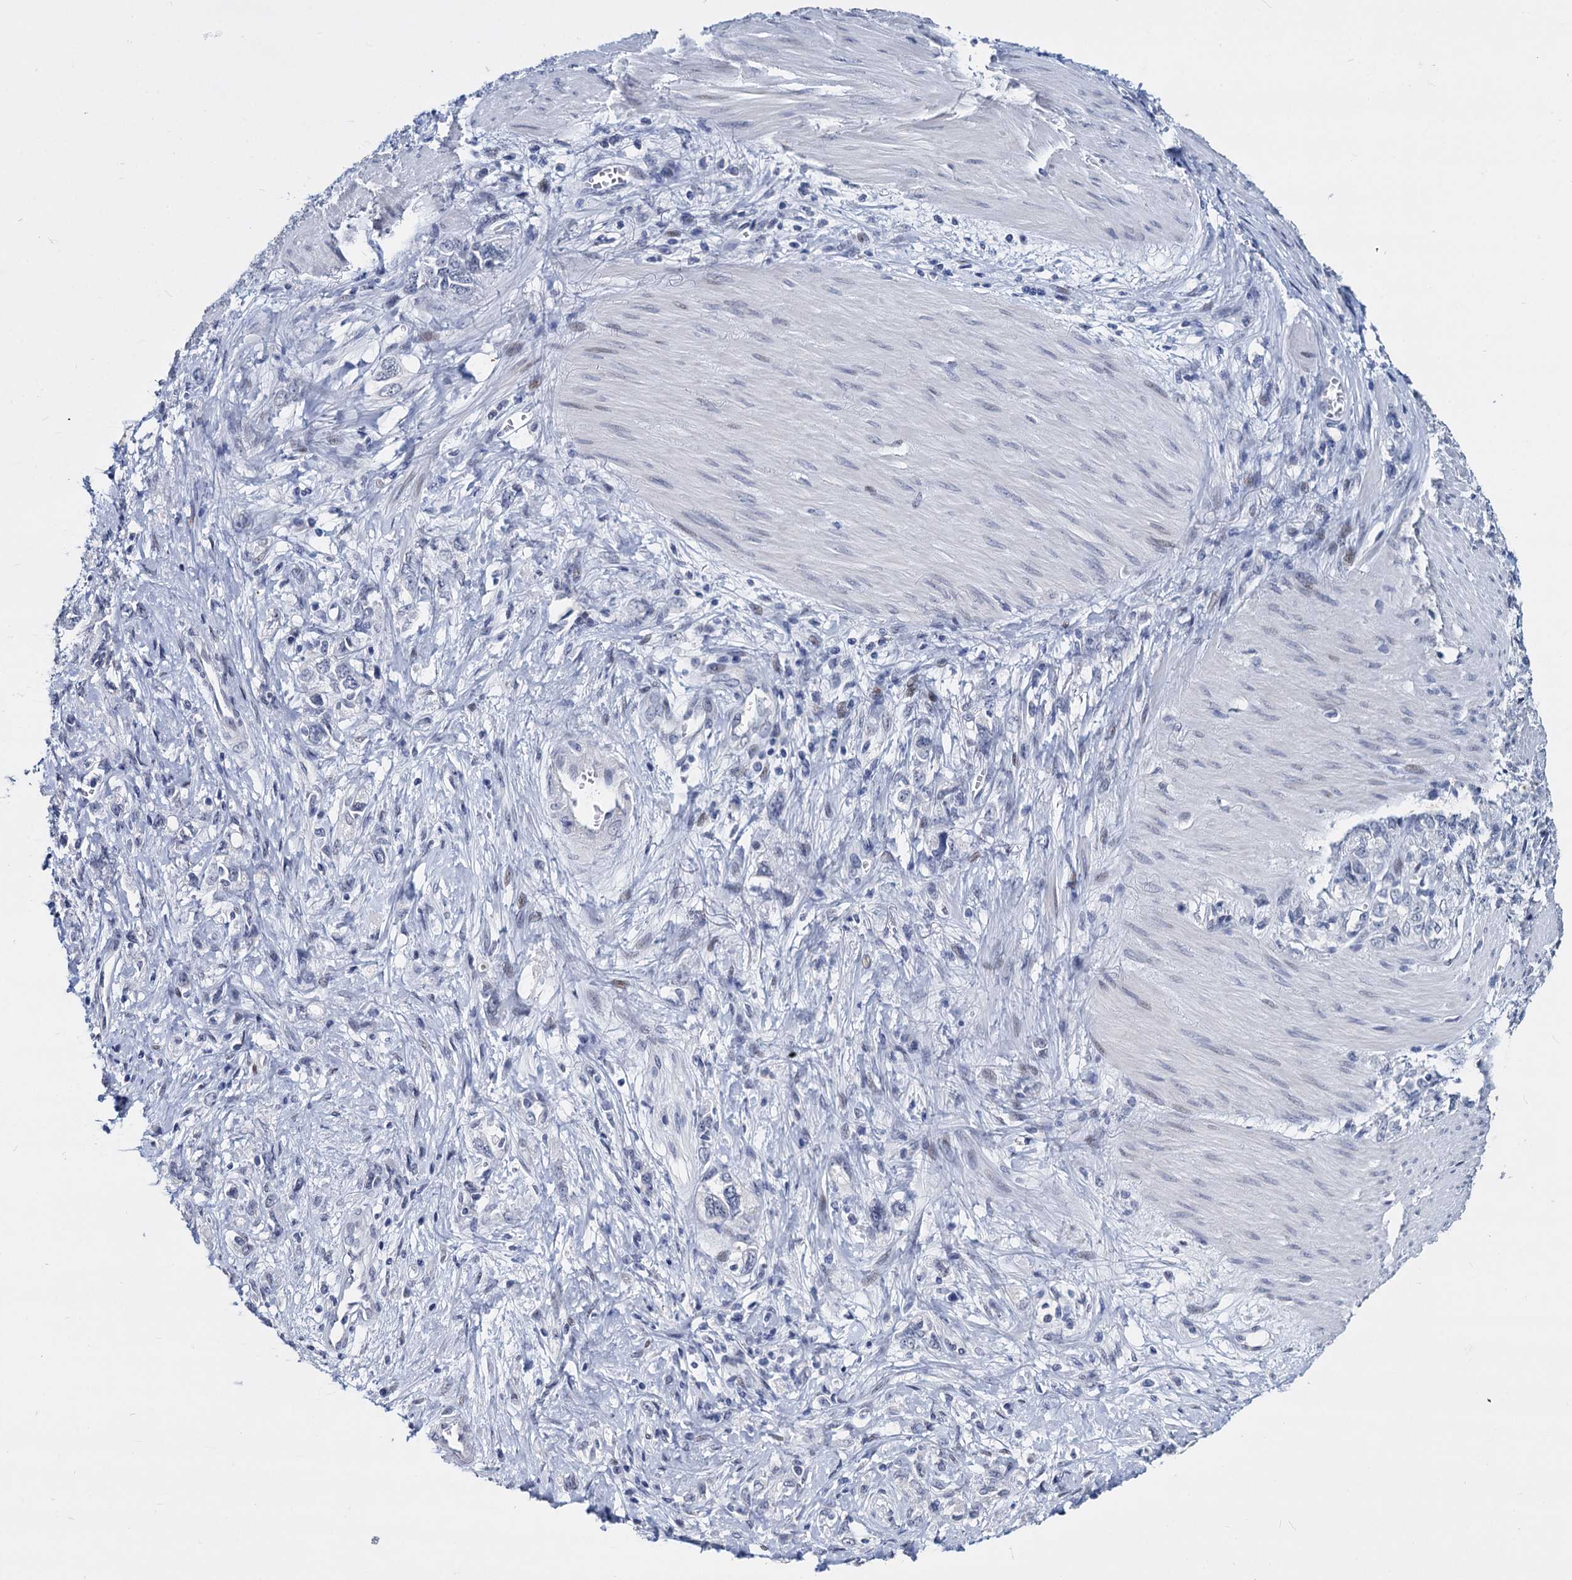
{"staining": {"intensity": "negative", "quantity": "none", "location": "none"}, "tissue": "stomach cancer", "cell_type": "Tumor cells", "image_type": "cancer", "snomed": [{"axis": "morphology", "description": "Adenocarcinoma, NOS"}, {"axis": "topography", "description": "Stomach"}], "caption": "High power microscopy photomicrograph of an immunohistochemistry photomicrograph of stomach adenocarcinoma, revealing no significant staining in tumor cells. The staining is performed using DAB (3,3'-diaminobenzidine) brown chromogen with nuclei counter-stained in using hematoxylin.", "gene": "MAGEA4", "patient": {"sex": "female", "age": 76}}